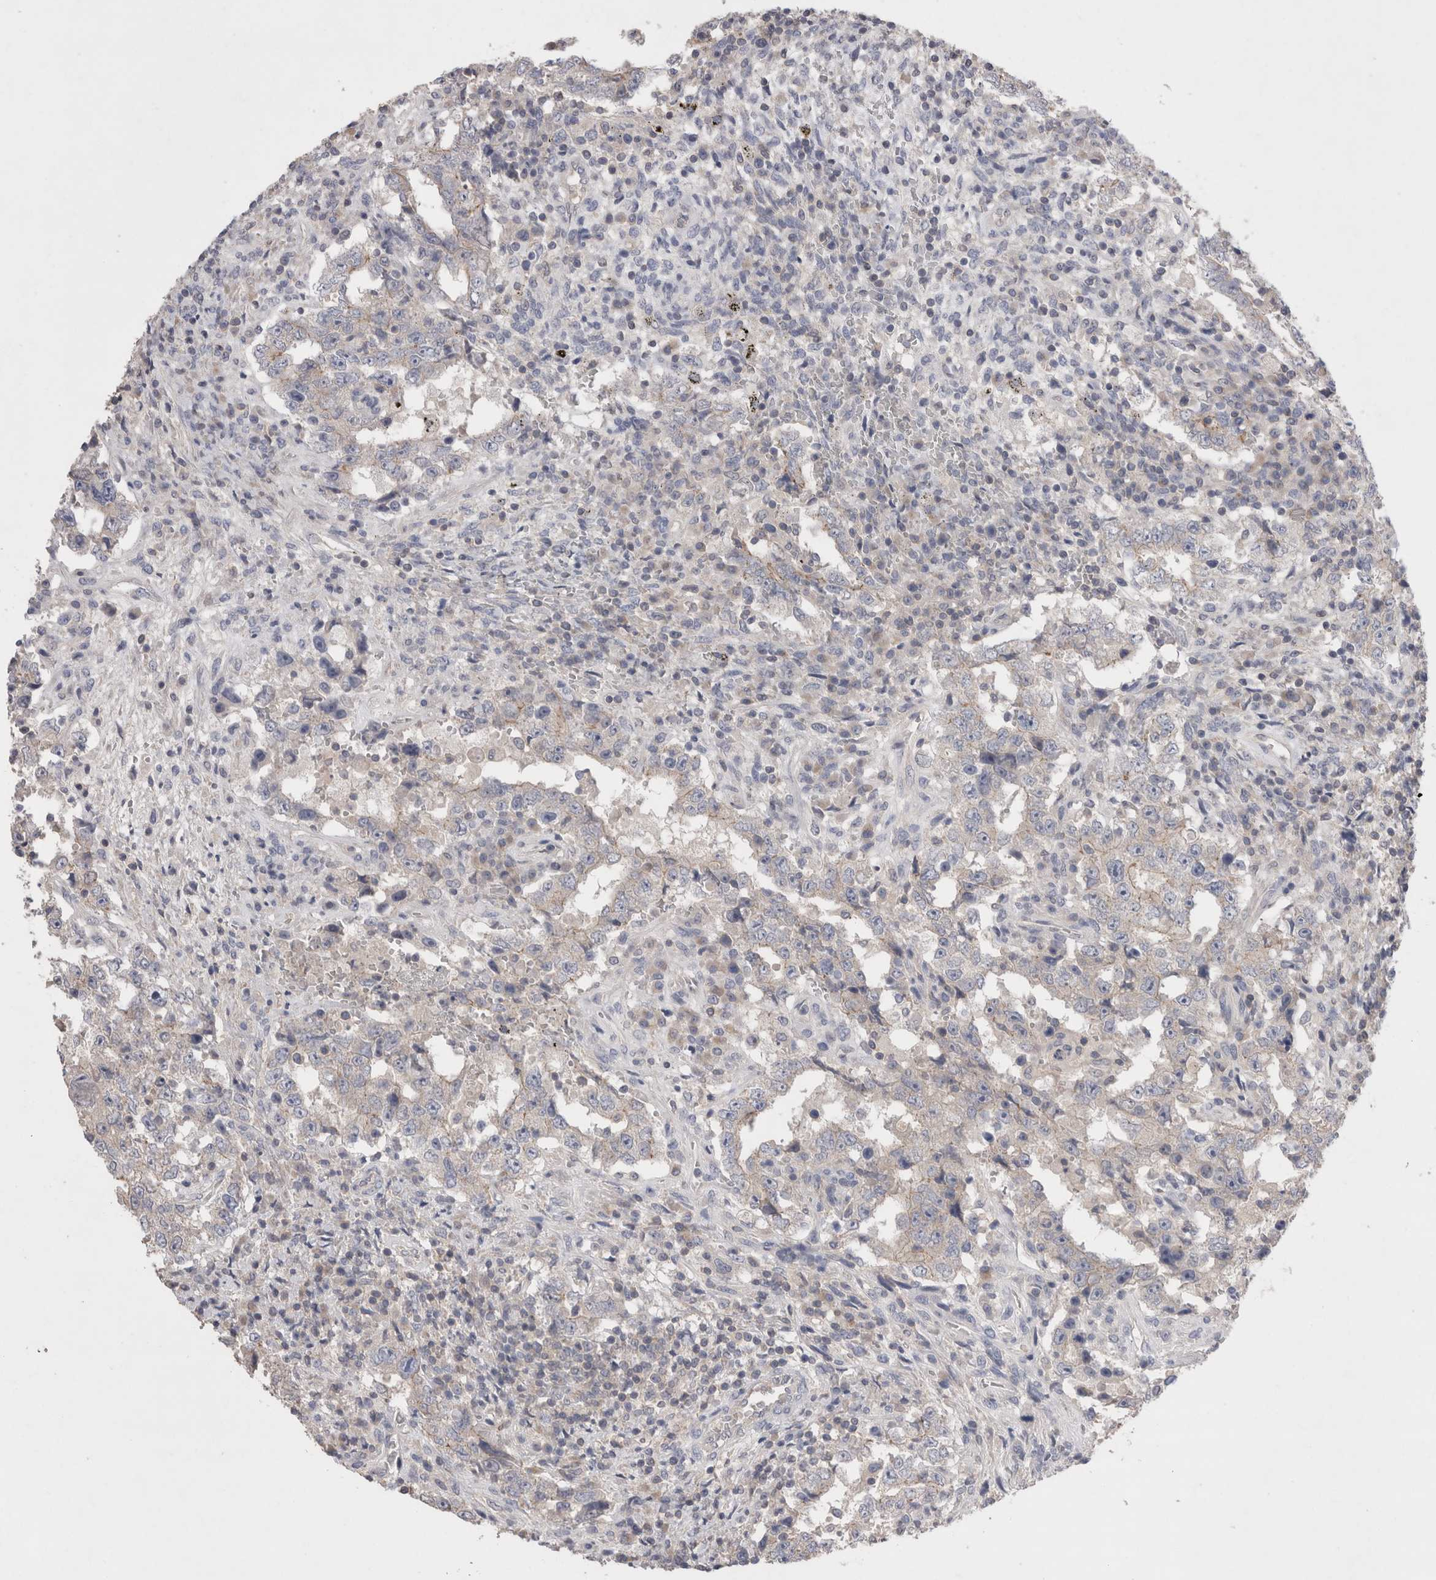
{"staining": {"intensity": "negative", "quantity": "none", "location": "none"}, "tissue": "testis cancer", "cell_type": "Tumor cells", "image_type": "cancer", "snomed": [{"axis": "morphology", "description": "Carcinoma, Embryonal, NOS"}, {"axis": "topography", "description": "Testis"}], "caption": "DAB (3,3'-diaminobenzidine) immunohistochemical staining of human testis cancer (embryonal carcinoma) shows no significant staining in tumor cells.", "gene": "OTOR", "patient": {"sex": "male", "age": 26}}